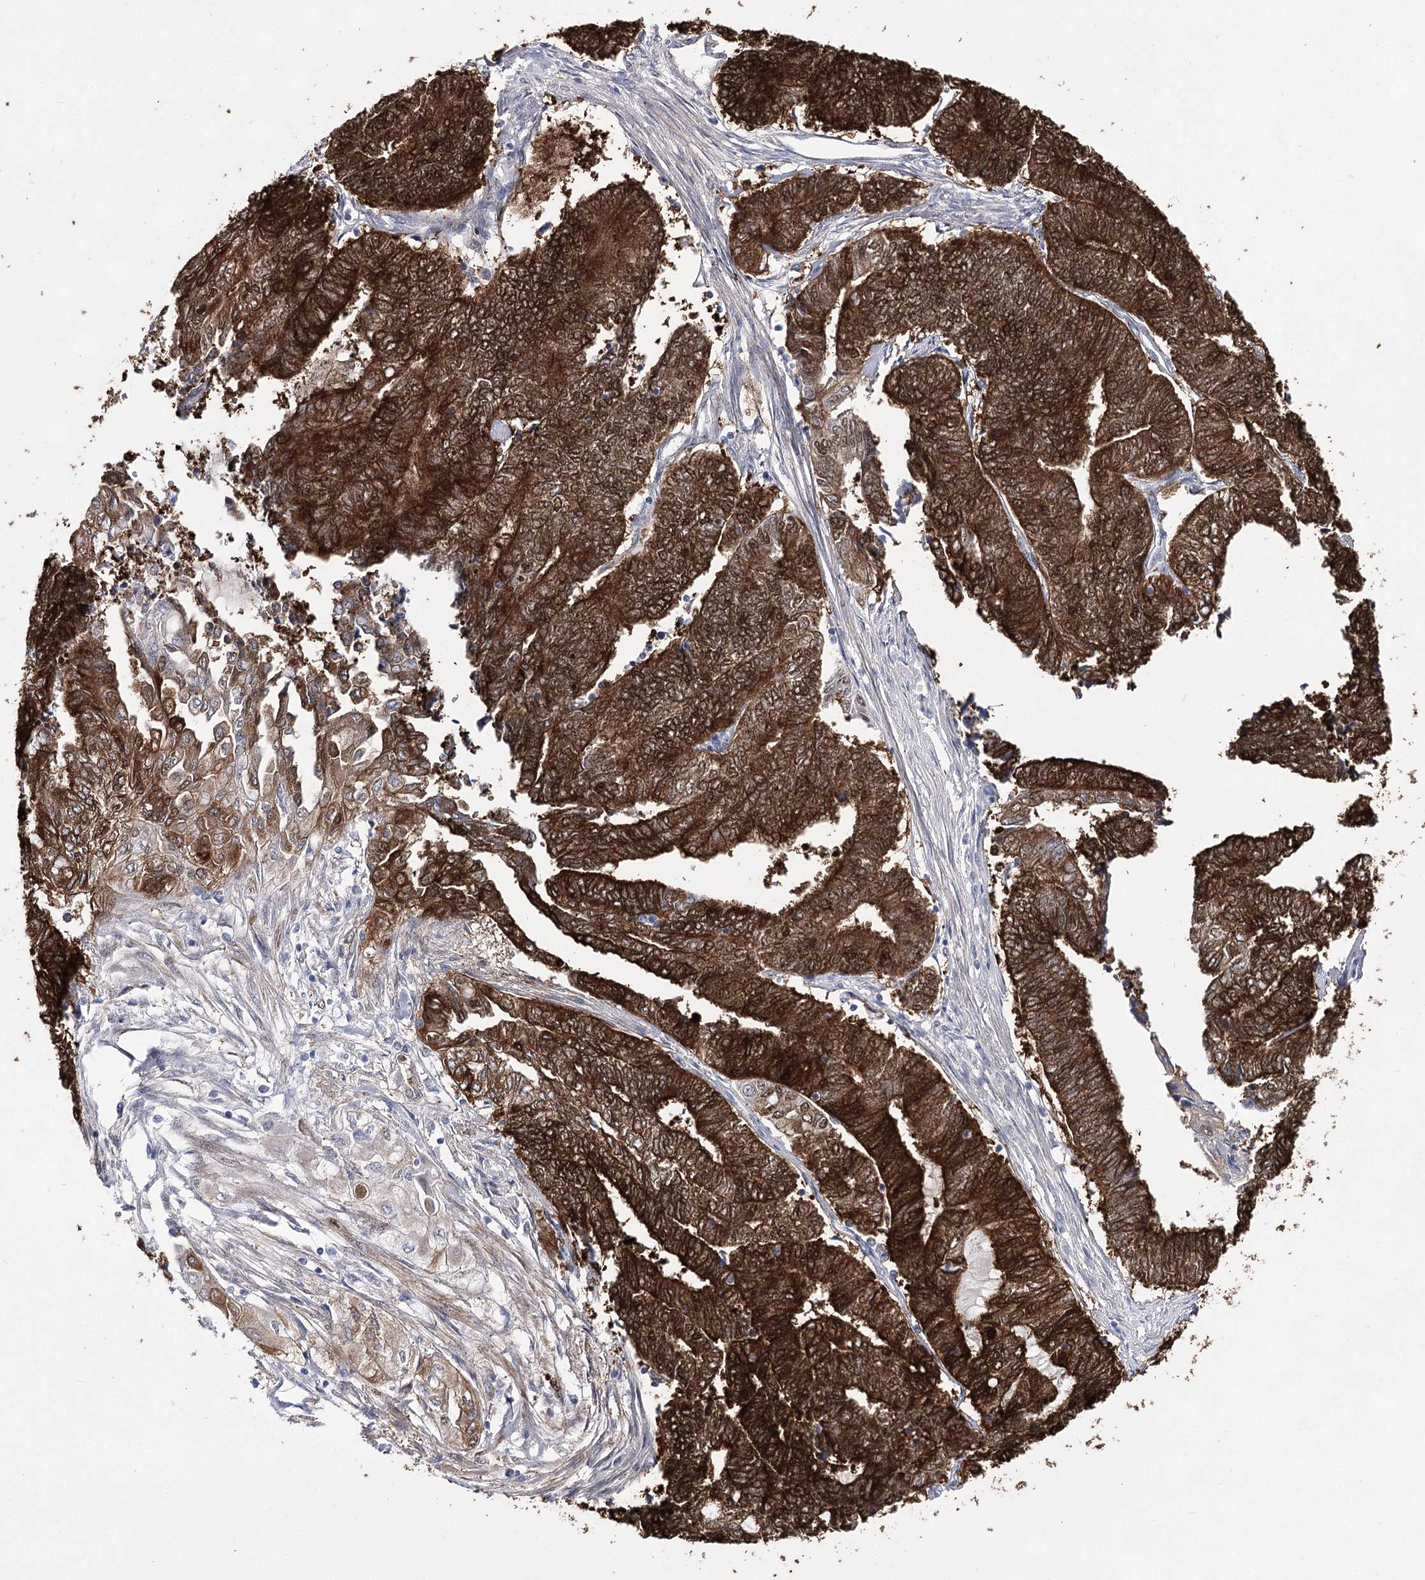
{"staining": {"intensity": "strong", "quantity": ">75%", "location": "cytoplasmic/membranous,nuclear"}, "tissue": "endometrial cancer", "cell_type": "Tumor cells", "image_type": "cancer", "snomed": [{"axis": "morphology", "description": "Adenocarcinoma, NOS"}, {"axis": "topography", "description": "Uterus"}, {"axis": "topography", "description": "Endometrium"}], "caption": "Endometrial cancer (adenocarcinoma) tissue demonstrates strong cytoplasmic/membranous and nuclear positivity in about >75% of tumor cells", "gene": "UGDH", "patient": {"sex": "female", "age": 70}}